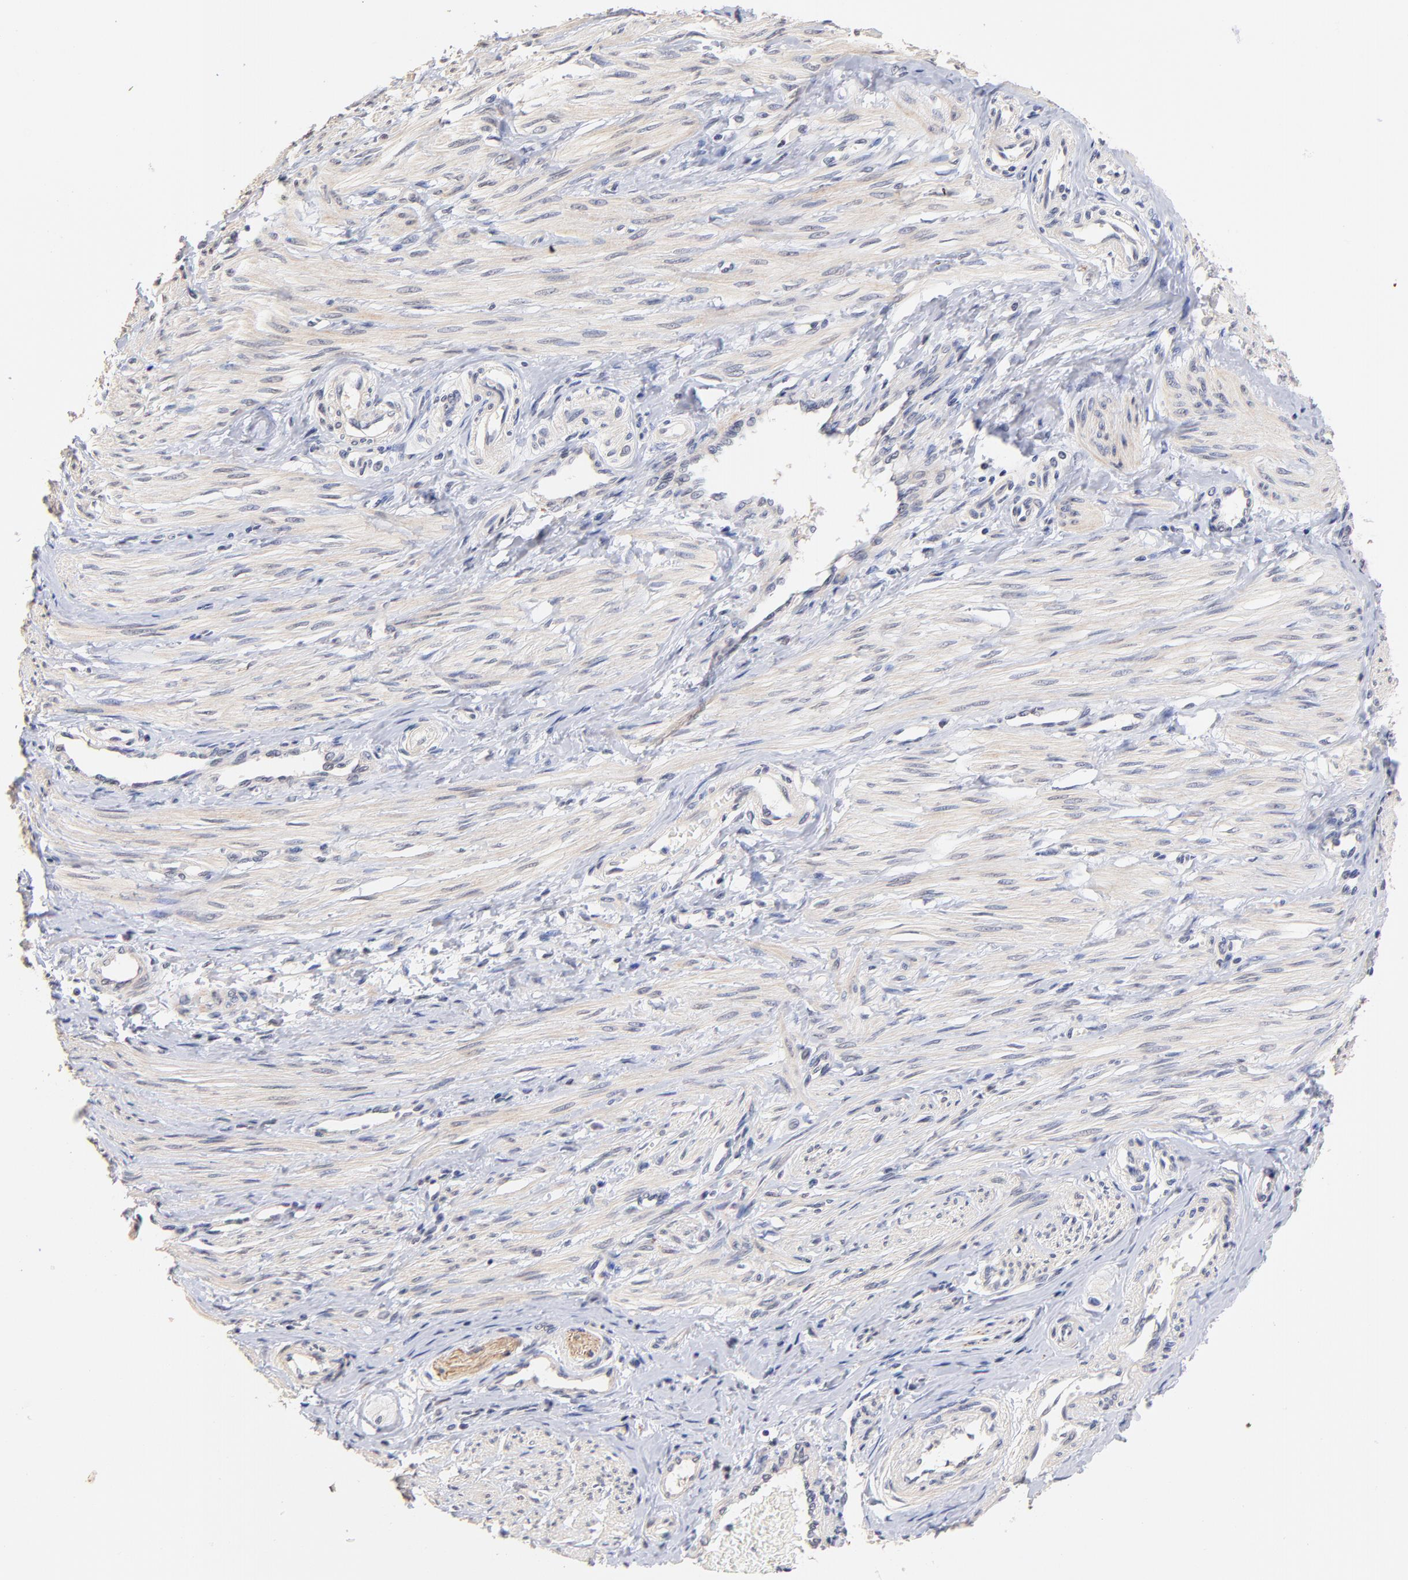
{"staining": {"intensity": "weak", "quantity": "<25%", "location": "cytoplasmic/membranous"}, "tissue": "smooth muscle", "cell_type": "Smooth muscle cells", "image_type": "normal", "snomed": [{"axis": "morphology", "description": "Normal tissue, NOS"}, {"axis": "topography", "description": "Smooth muscle"}, {"axis": "topography", "description": "Uterus"}], "caption": "An immunohistochemistry histopathology image of normal smooth muscle is shown. There is no staining in smooth muscle cells of smooth muscle.", "gene": "RIBC2", "patient": {"sex": "female", "age": 39}}